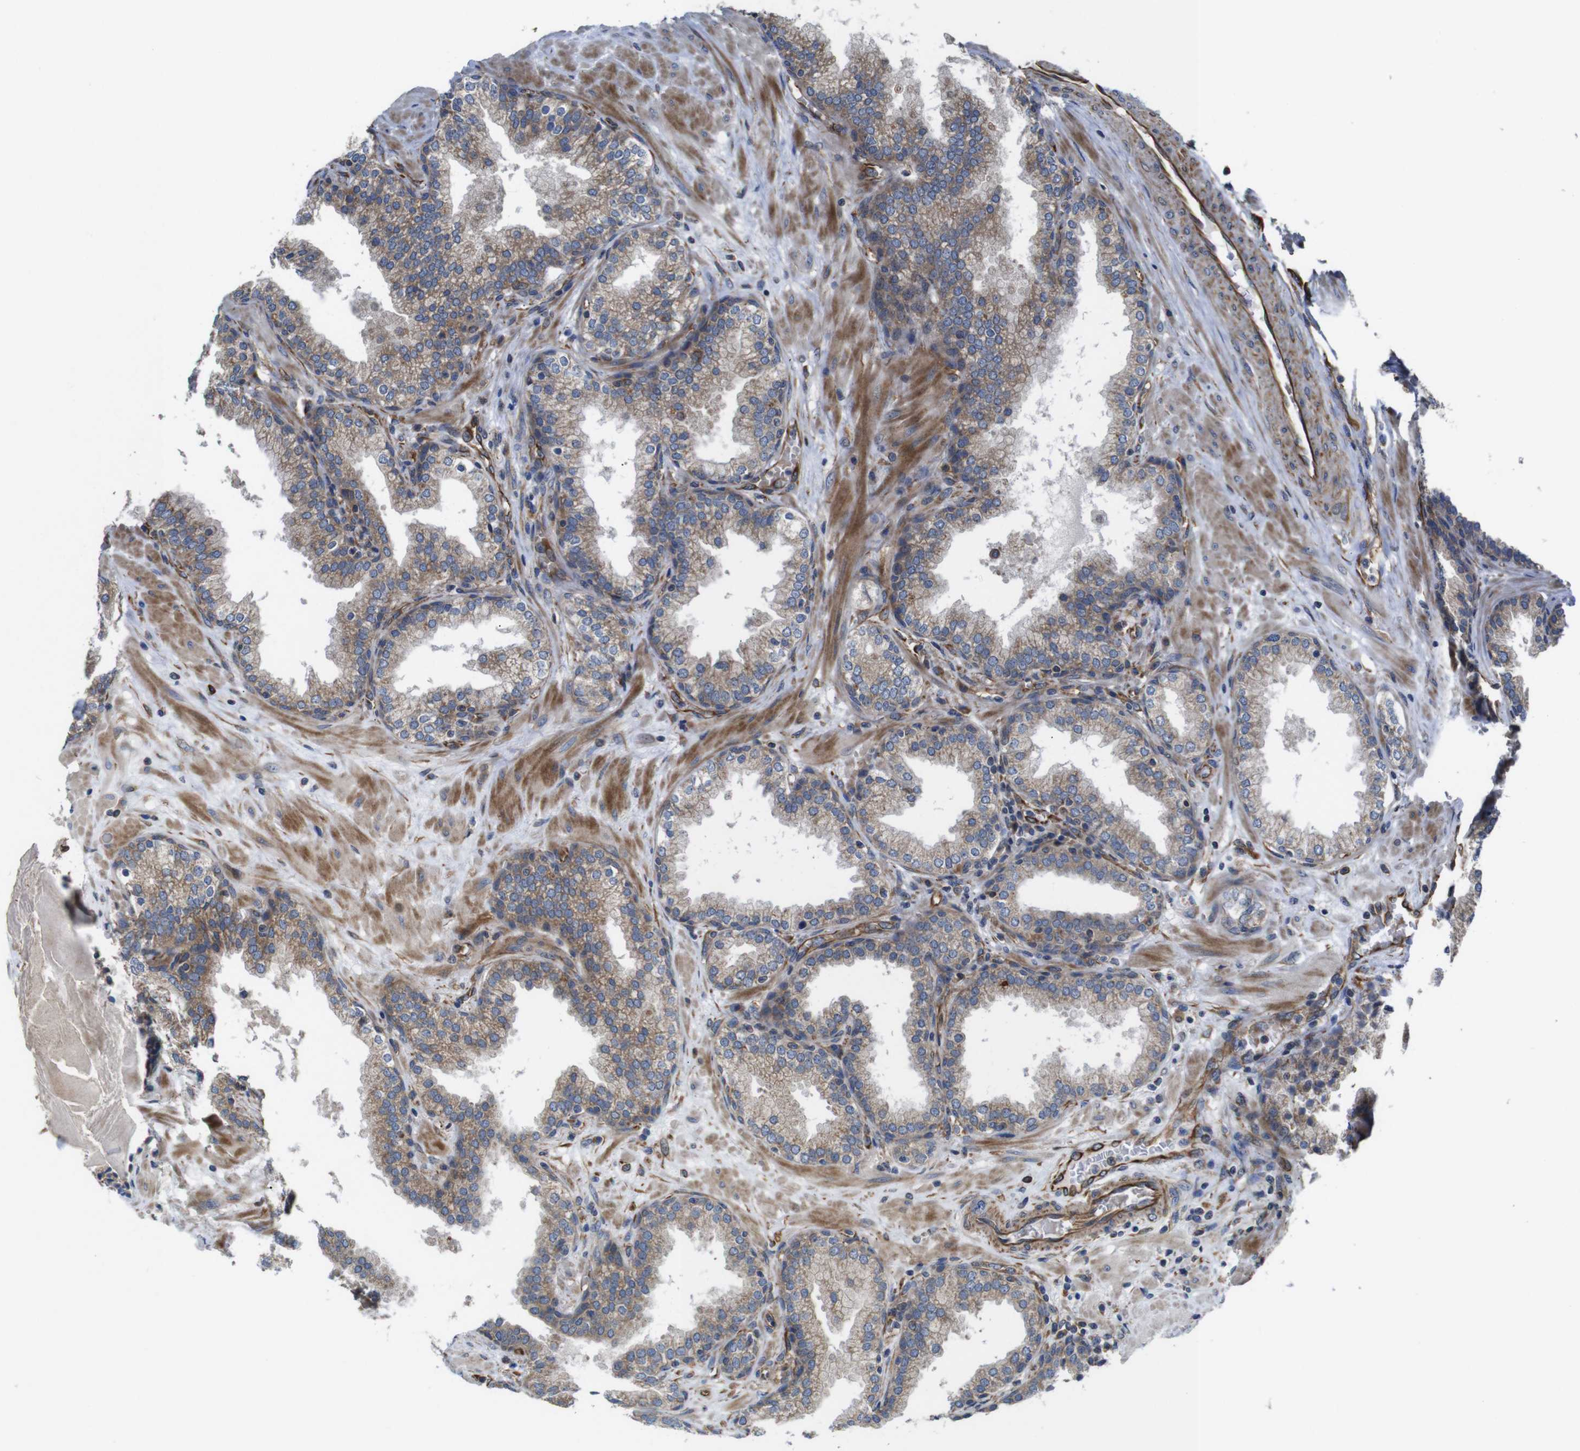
{"staining": {"intensity": "moderate", "quantity": "25%-75%", "location": "cytoplasmic/membranous"}, "tissue": "prostate", "cell_type": "Glandular cells", "image_type": "normal", "snomed": [{"axis": "morphology", "description": "Normal tissue, NOS"}, {"axis": "topography", "description": "Prostate"}], "caption": "Immunohistochemistry (IHC) micrograph of benign prostate stained for a protein (brown), which displays medium levels of moderate cytoplasmic/membranous staining in about 25%-75% of glandular cells.", "gene": "POMK", "patient": {"sex": "male", "age": 51}}